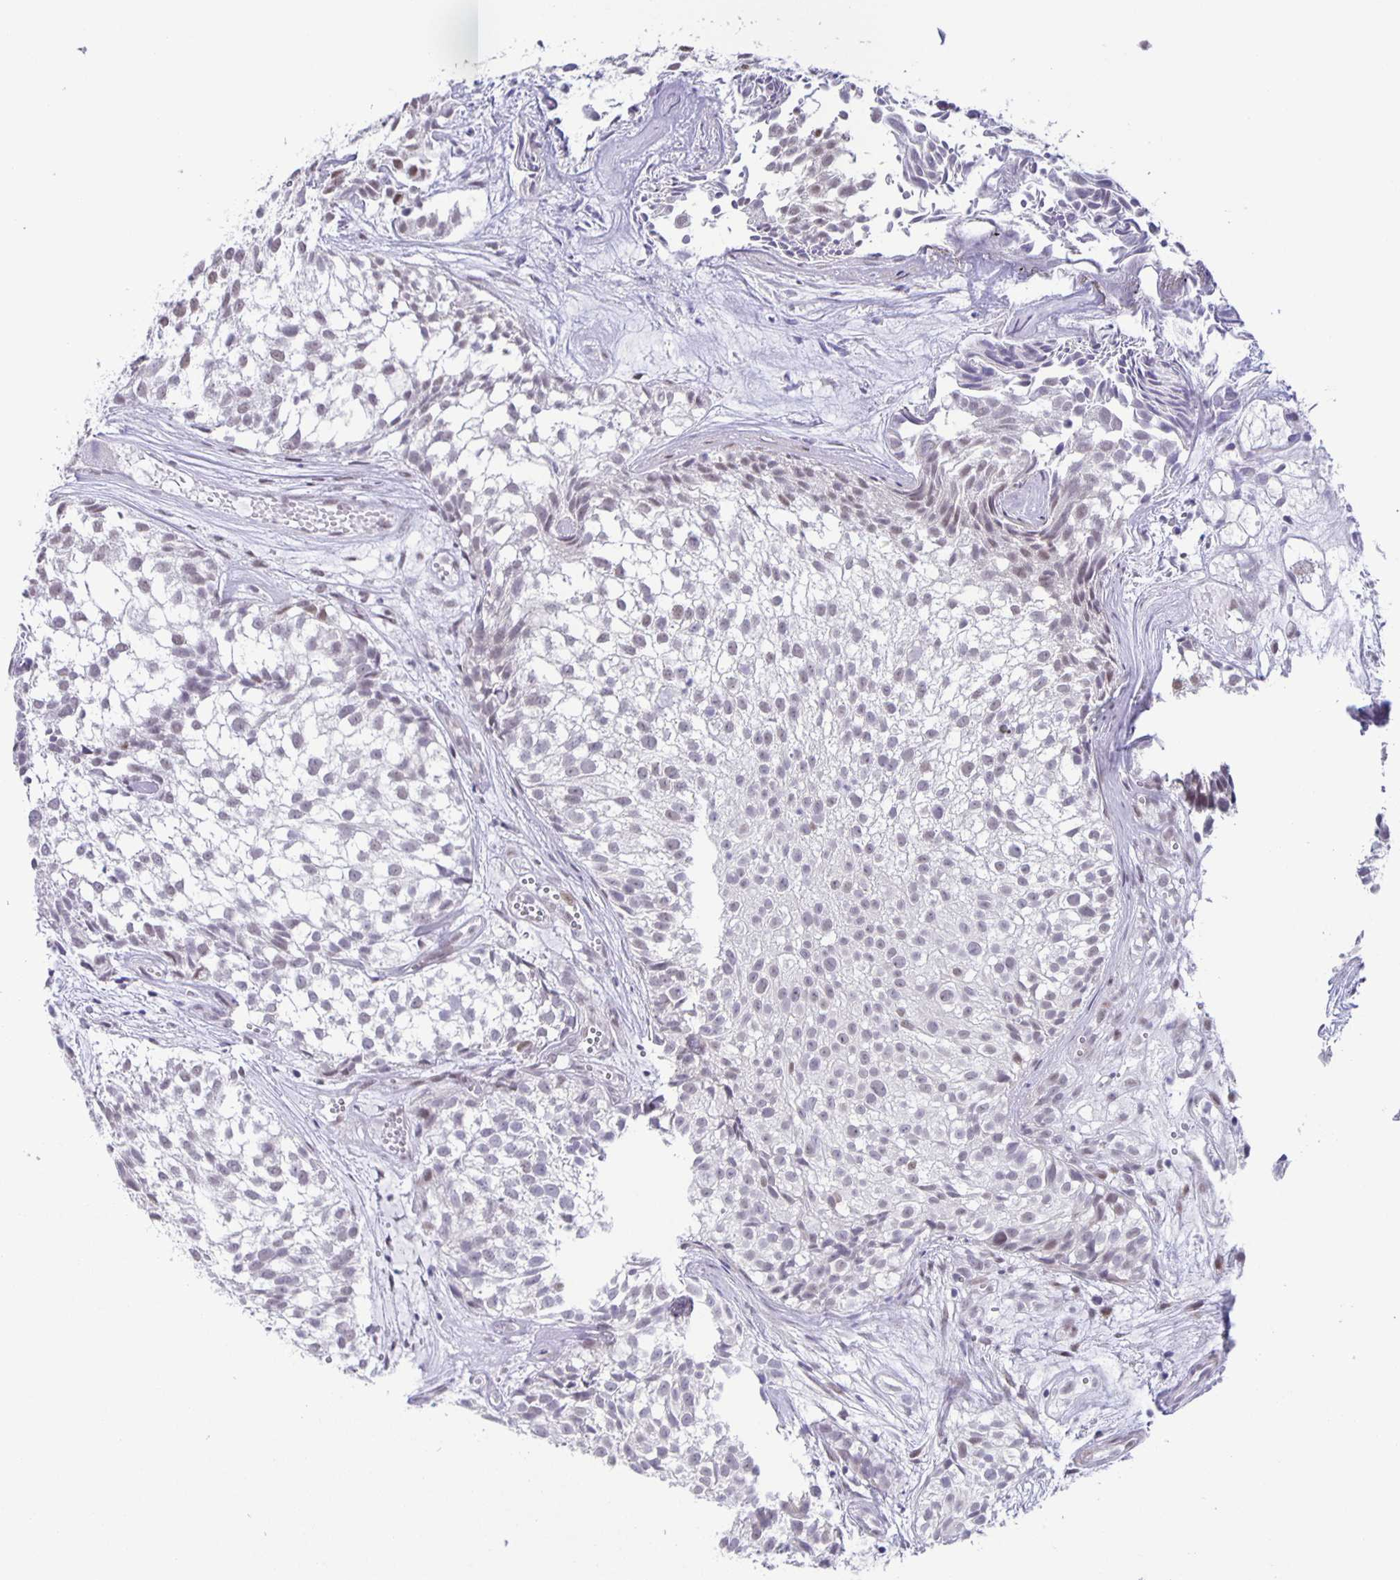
{"staining": {"intensity": "weak", "quantity": "<25%", "location": "nuclear"}, "tissue": "urothelial cancer", "cell_type": "Tumor cells", "image_type": "cancer", "snomed": [{"axis": "morphology", "description": "Urothelial carcinoma, Low grade"}, {"axis": "topography", "description": "Urinary bladder"}], "caption": "The histopathology image displays no staining of tumor cells in urothelial carcinoma (low-grade).", "gene": "PHRF1", "patient": {"sex": "male", "age": 70}}